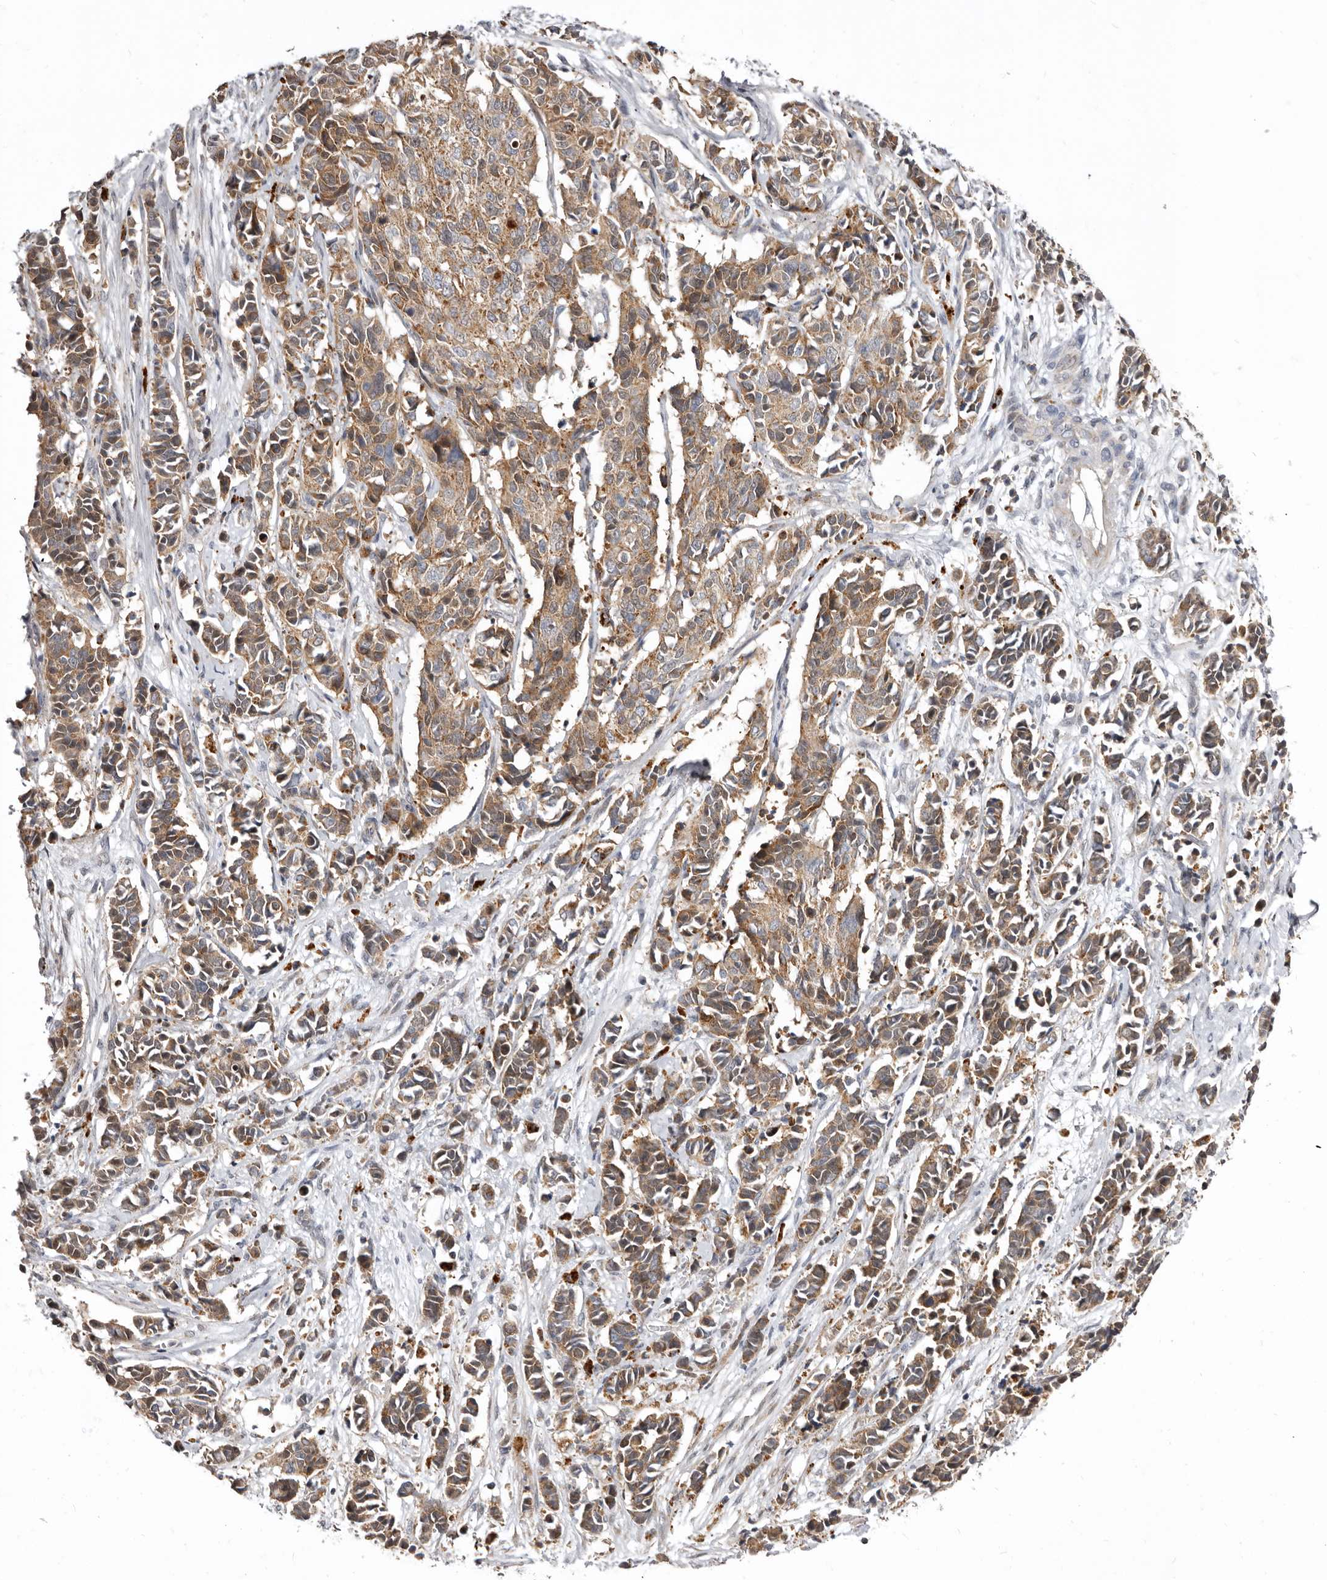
{"staining": {"intensity": "weak", "quantity": ">75%", "location": "cytoplasmic/membranous"}, "tissue": "cervical cancer", "cell_type": "Tumor cells", "image_type": "cancer", "snomed": [{"axis": "morphology", "description": "Normal tissue, NOS"}, {"axis": "morphology", "description": "Squamous cell carcinoma, NOS"}, {"axis": "topography", "description": "Cervix"}], "caption": "Protein positivity by immunohistochemistry shows weak cytoplasmic/membranous positivity in about >75% of tumor cells in cervical cancer.", "gene": "SMC4", "patient": {"sex": "female", "age": 35}}